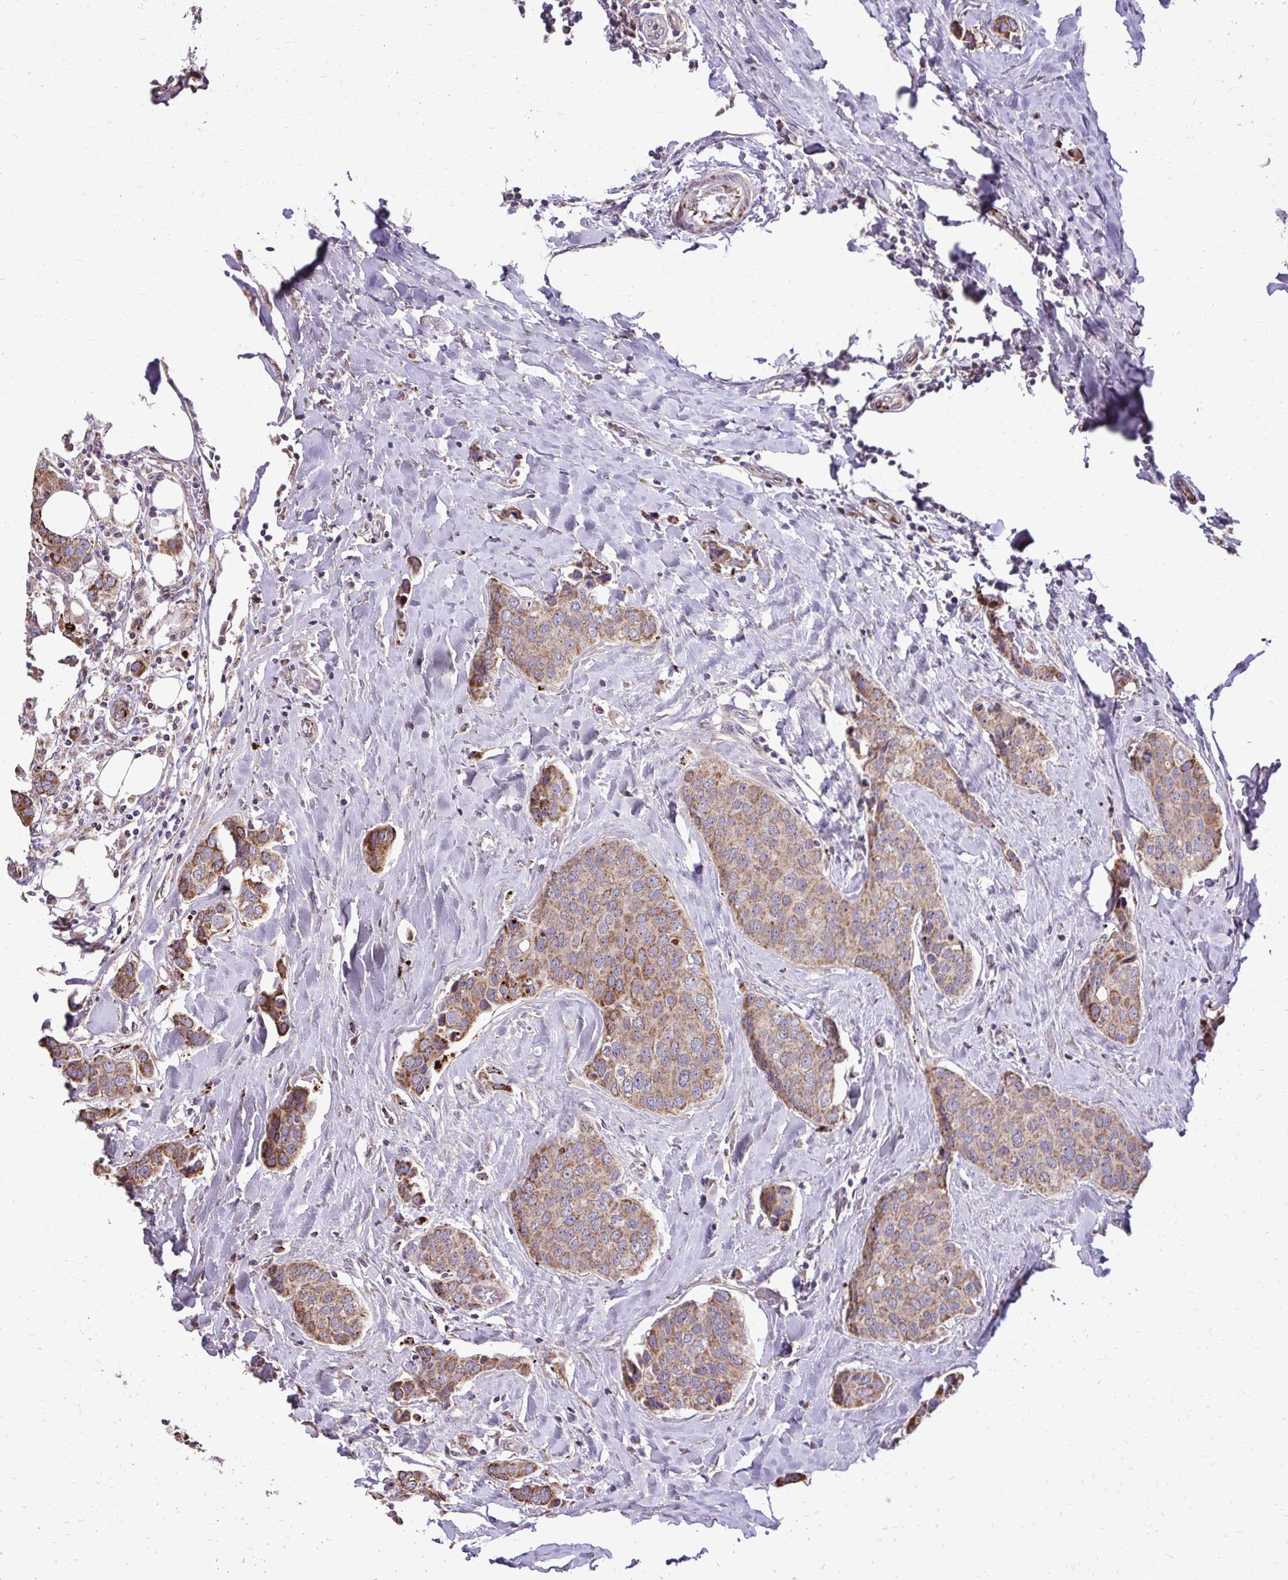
{"staining": {"intensity": "moderate", "quantity": ">75%", "location": "cytoplasmic/membranous"}, "tissue": "breast cancer", "cell_type": "Tumor cells", "image_type": "cancer", "snomed": [{"axis": "morphology", "description": "Duct carcinoma"}, {"axis": "topography", "description": "Breast"}], "caption": "Protein analysis of intraductal carcinoma (breast) tissue exhibits moderate cytoplasmic/membranous expression in about >75% of tumor cells. The staining was performed using DAB (3,3'-diaminobenzidine), with brown indicating positive protein expression. Nuclei are stained blue with hematoxylin.", "gene": "ABCC3", "patient": {"sex": "female", "age": 80}}